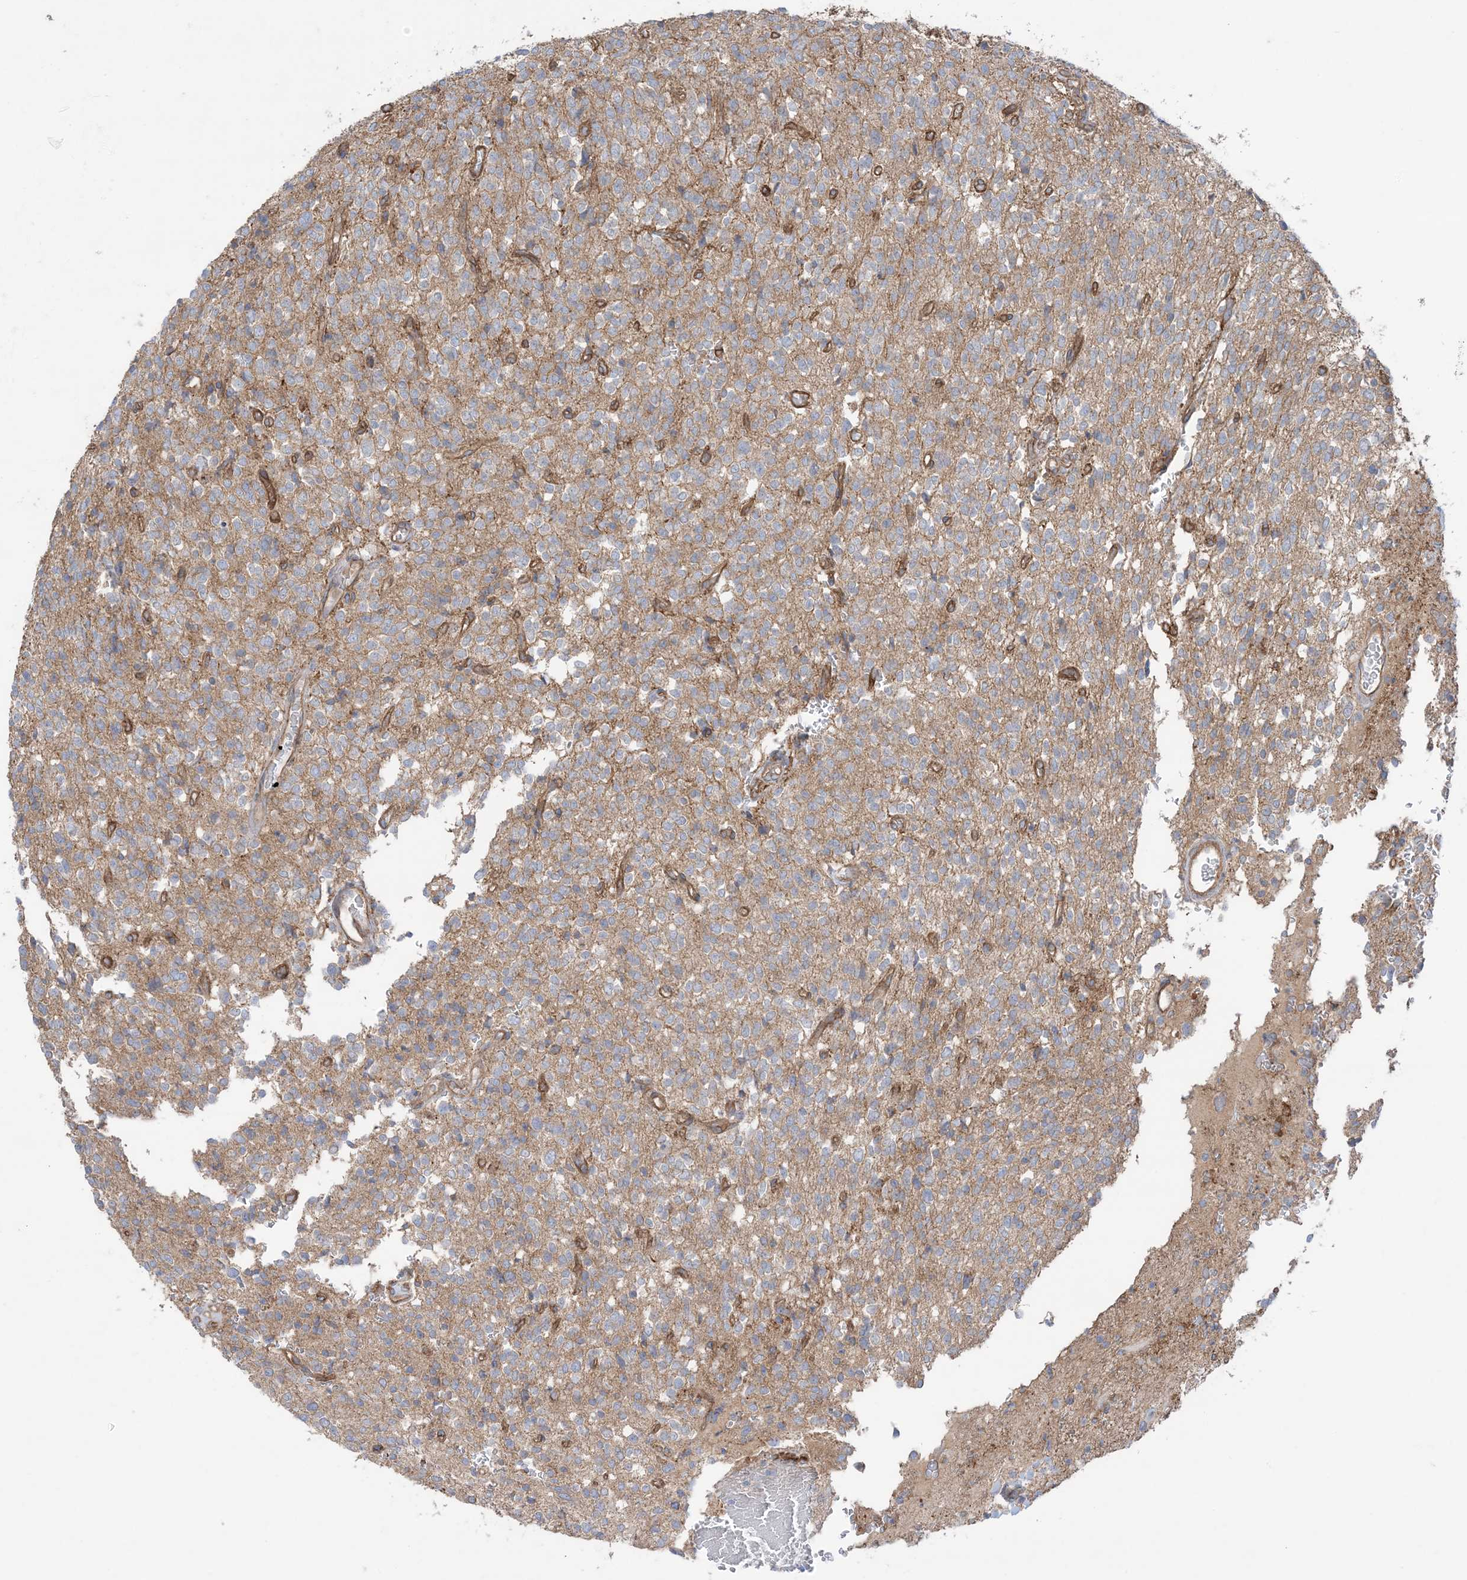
{"staining": {"intensity": "weak", "quantity": "25%-75%", "location": "cytoplasmic/membranous"}, "tissue": "glioma", "cell_type": "Tumor cells", "image_type": "cancer", "snomed": [{"axis": "morphology", "description": "Glioma, malignant, High grade"}, {"axis": "topography", "description": "Brain"}], "caption": "The immunohistochemical stain labels weak cytoplasmic/membranous expression in tumor cells of malignant glioma (high-grade) tissue.", "gene": "CCNY", "patient": {"sex": "male", "age": 34}}